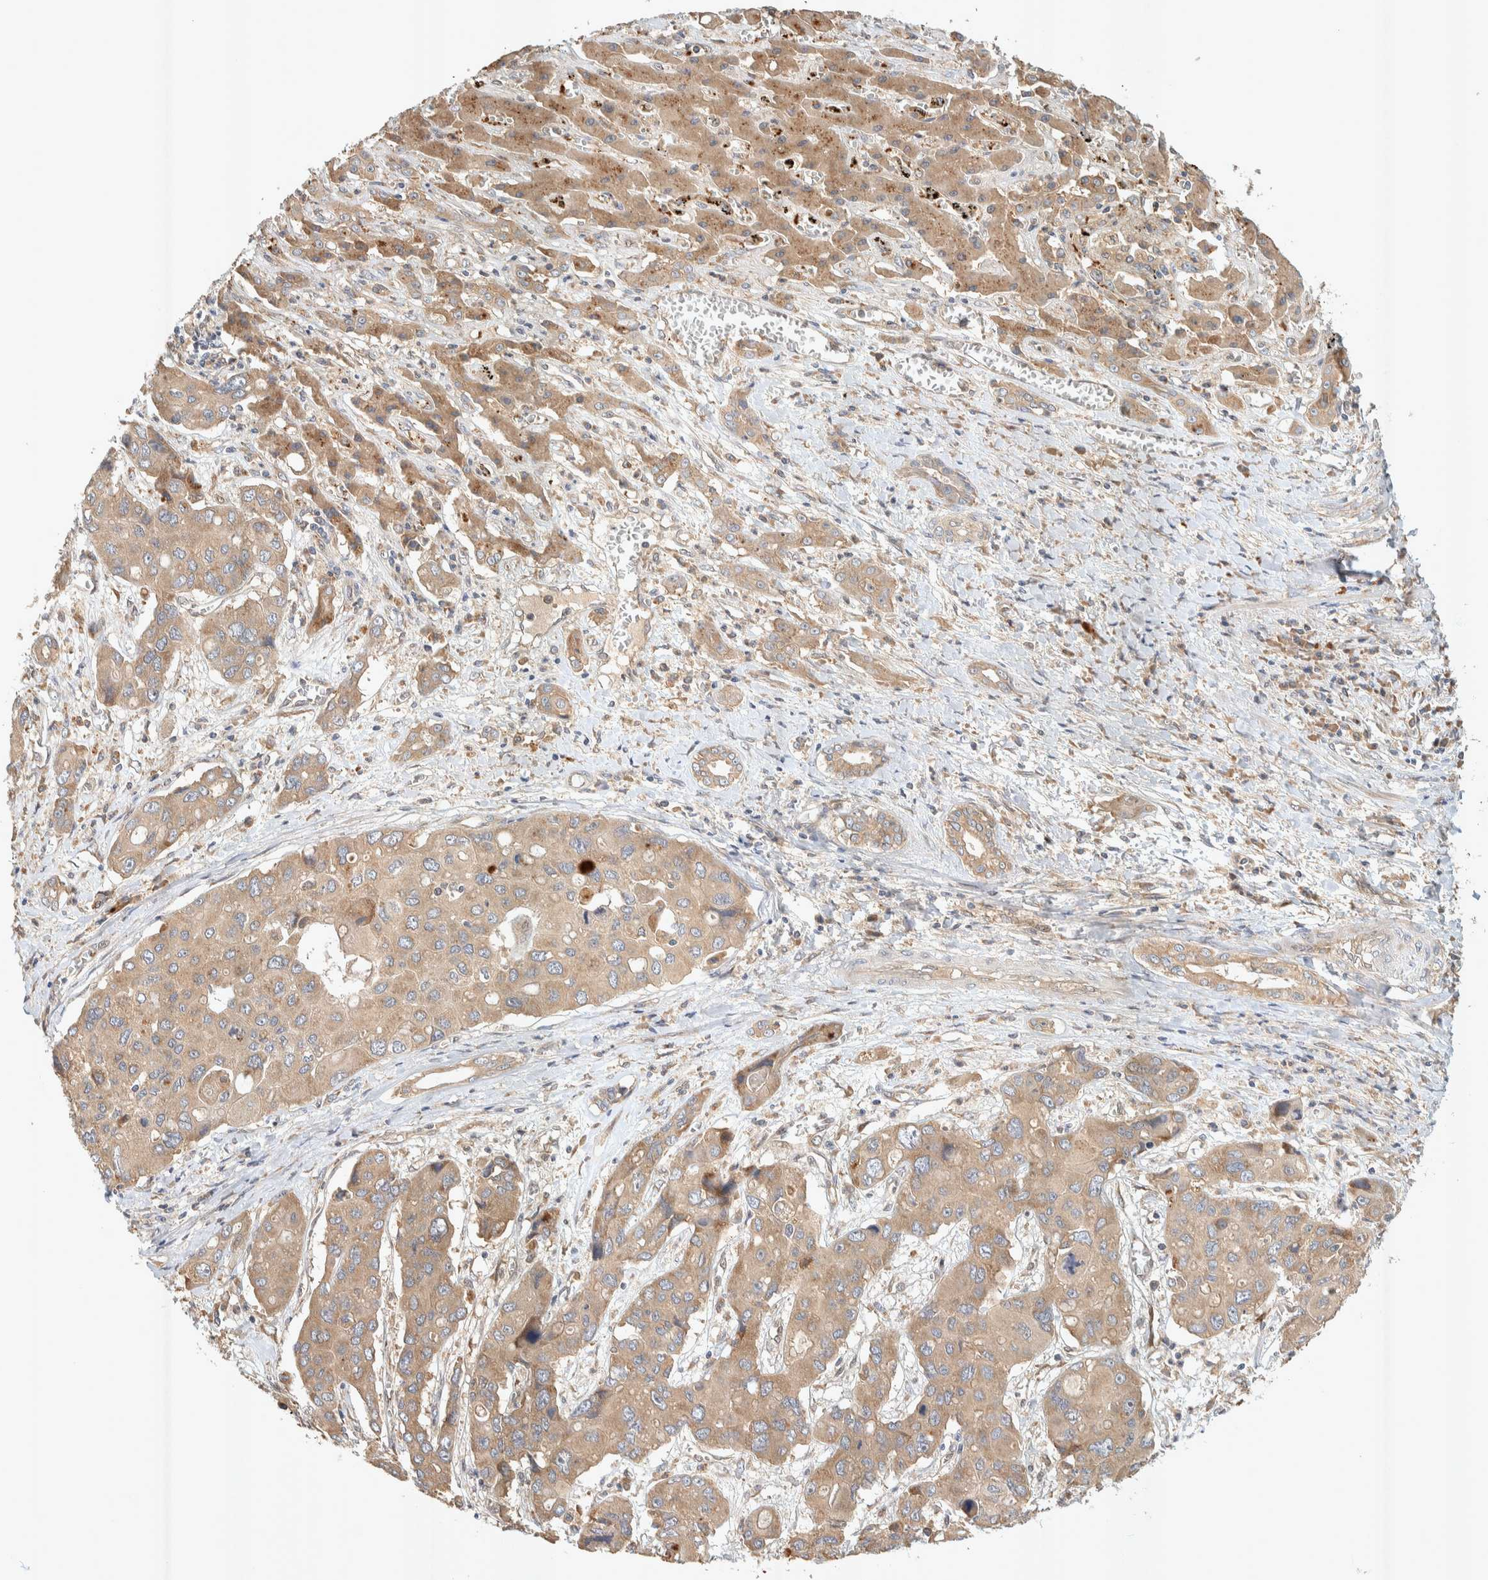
{"staining": {"intensity": "weak", "quantity": ">75%", "location": "cytoplasmic/membranous"}, "tissue": "liver cancer", "cell_type": "Tumor cells", "image_type": "cancer", "snomed": [{"axis": "morphology", "description": "Cholangiocarcinoma"}, {"axis": "topography", "description": "Liver"}], "caption": "A brown stain labels weak cytoplasmic/membranous expression of a protein in liver cholangiocarcinoma tumor cells.", "gene": "PXK", "patient": {"sex": "male", "age": 67}}